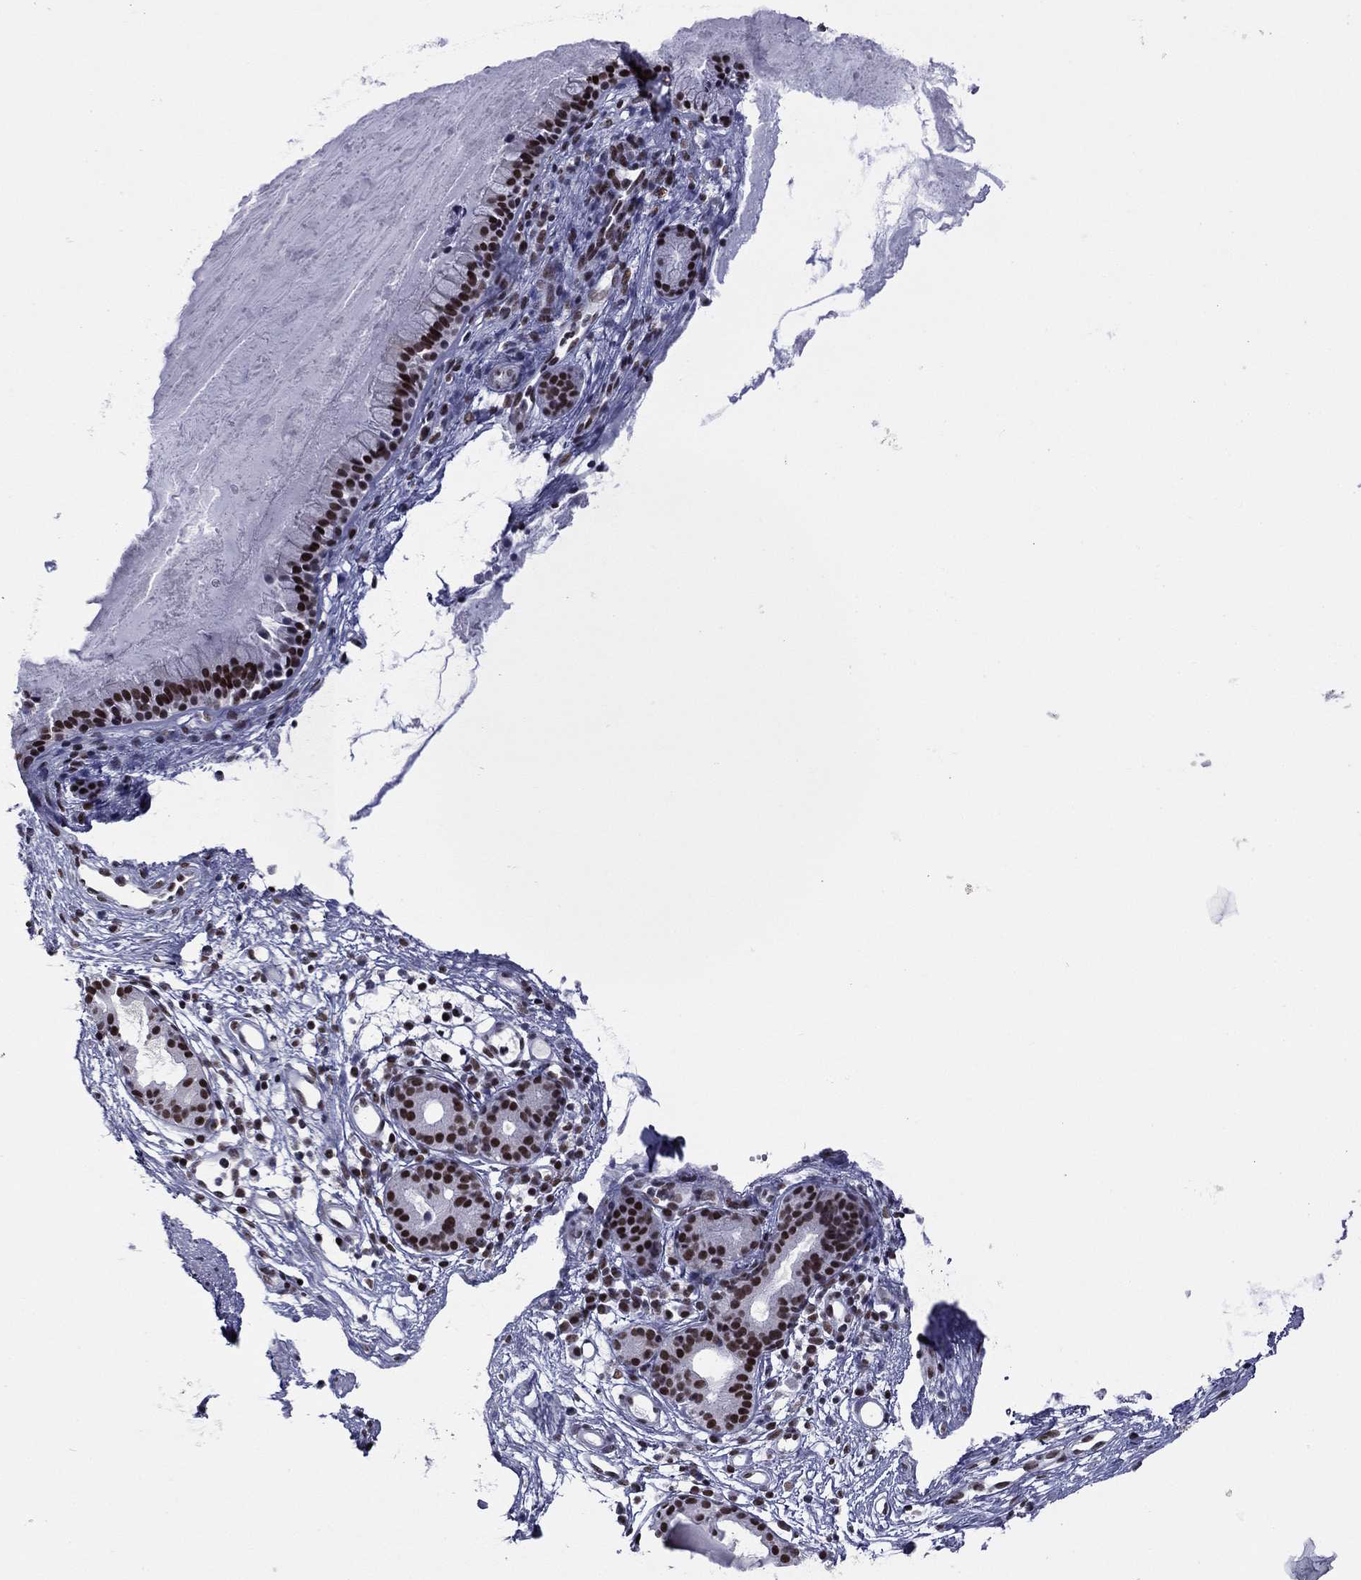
{"staining": {"intensity": "strong", "quantity": ">75%", "location": "nuclear"}, "tissue": "nasopharynx", "cell_type": "Respiratory epithelial cells", "image_type": "normal", "snomed": [{"axis": "morphology", "description": "Normal tissue, NOS"}, {"axis": "topography", "description": "Nasopharynx"}], "caption": "Nasopharynx stained for a protein (brown) shows strong nuclear positive expression in approximately >75% of respiratory epithelial cells.", "gene": "ETV5", "patient": {"sex": "male", "age": 77}}